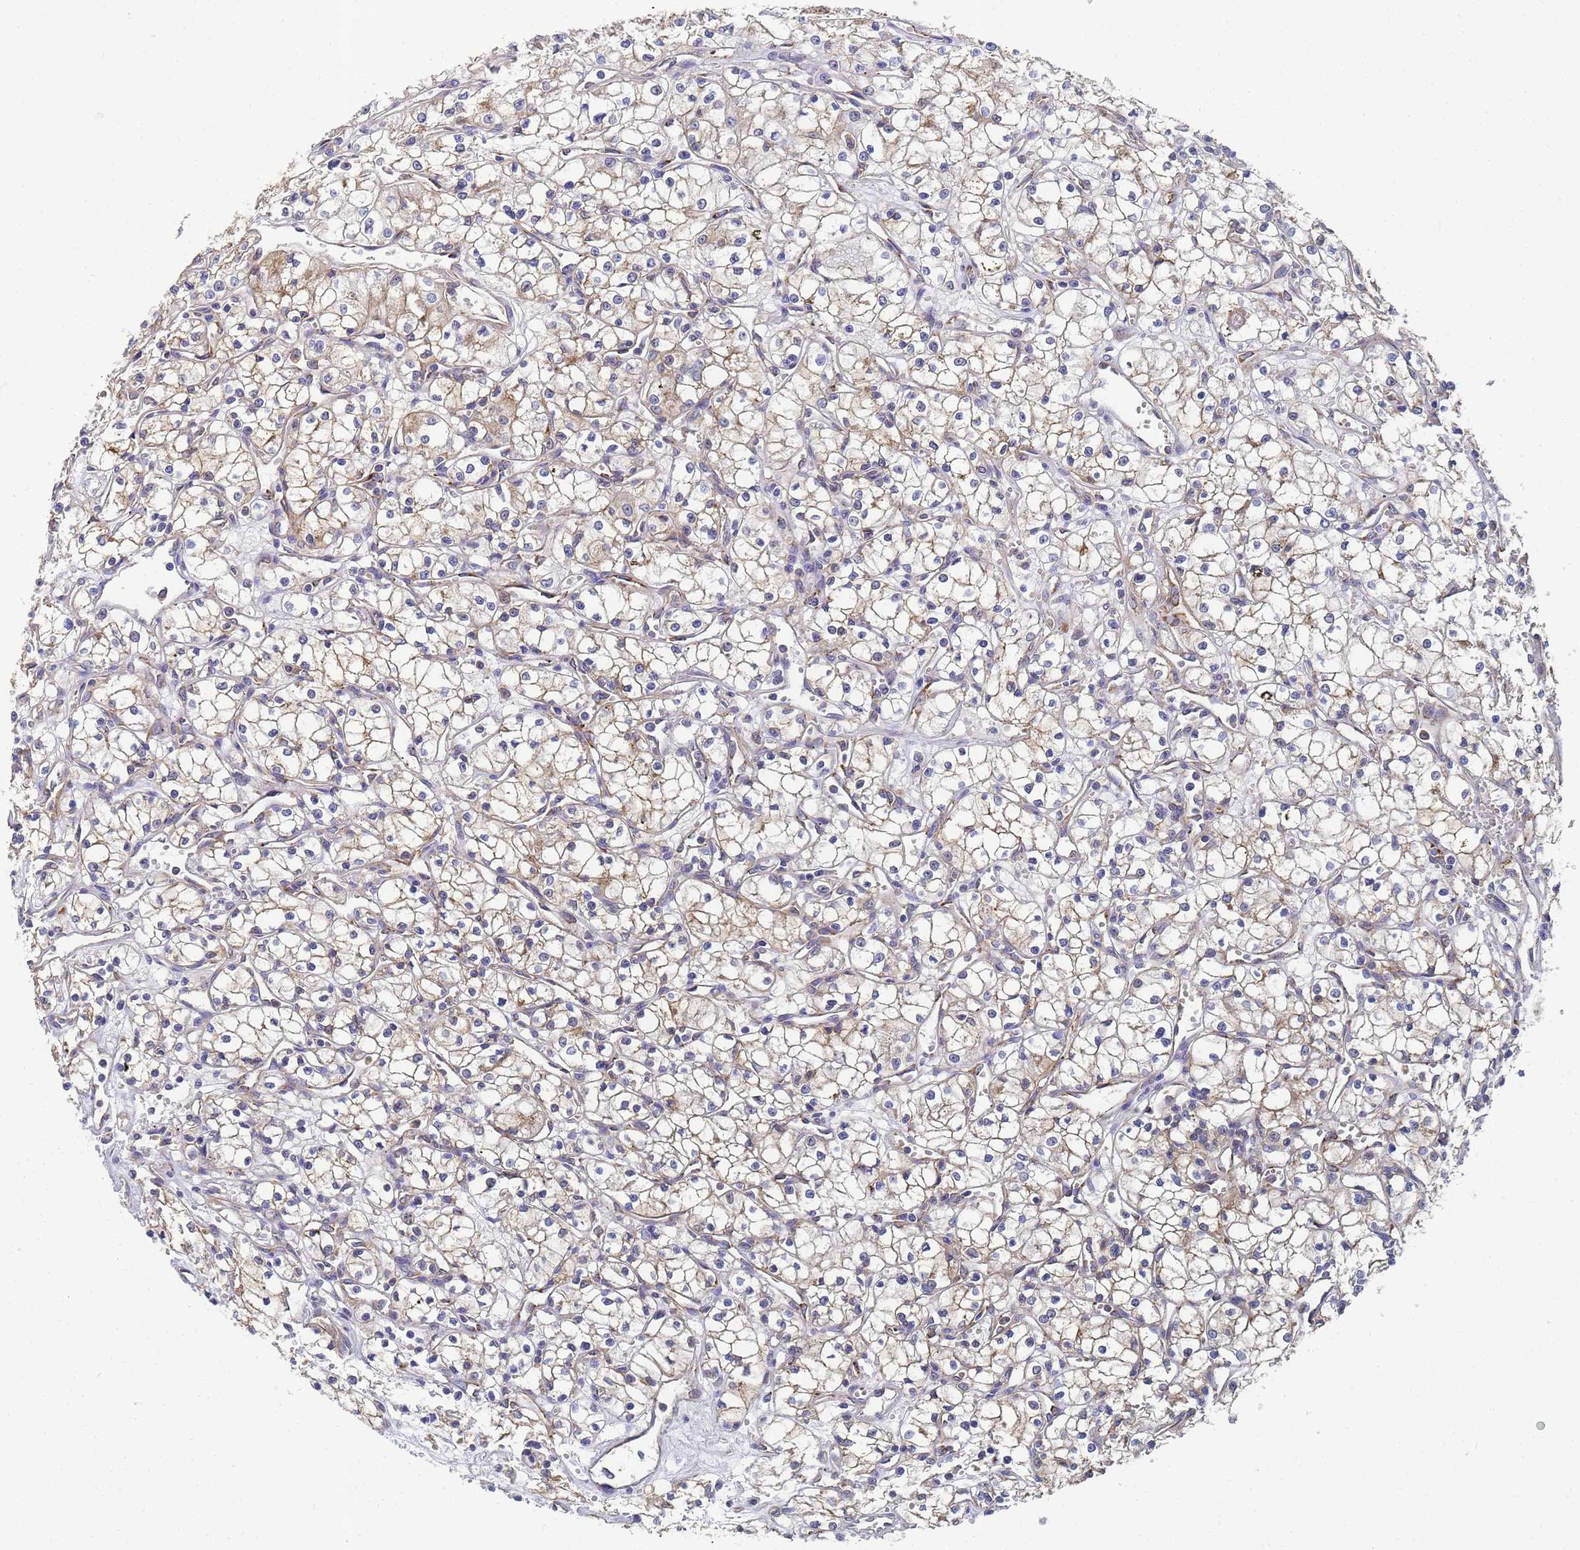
{"staining": {"intensity": "weak", "quantity": "25%-75%", "location": "cytoplasmic/membranous"}, "tissue": "renal cancer", "cell_type": "Tumor cells", "image_type": "cancer", "snomed": [{"axis": "morphology", "description": "Adenocarcinoma, NOS"}, {"axis": "topography", "description": "Kidney"}], "caption": "There is low levels of weak cytoplasmic/membranous staining in tumor cells of renal adenocarcinoma, as demonstrated by immunohistochemical staining (brown color).", "gene": "ALS2CL", "patient": {"sex": "male", "age": 59}}